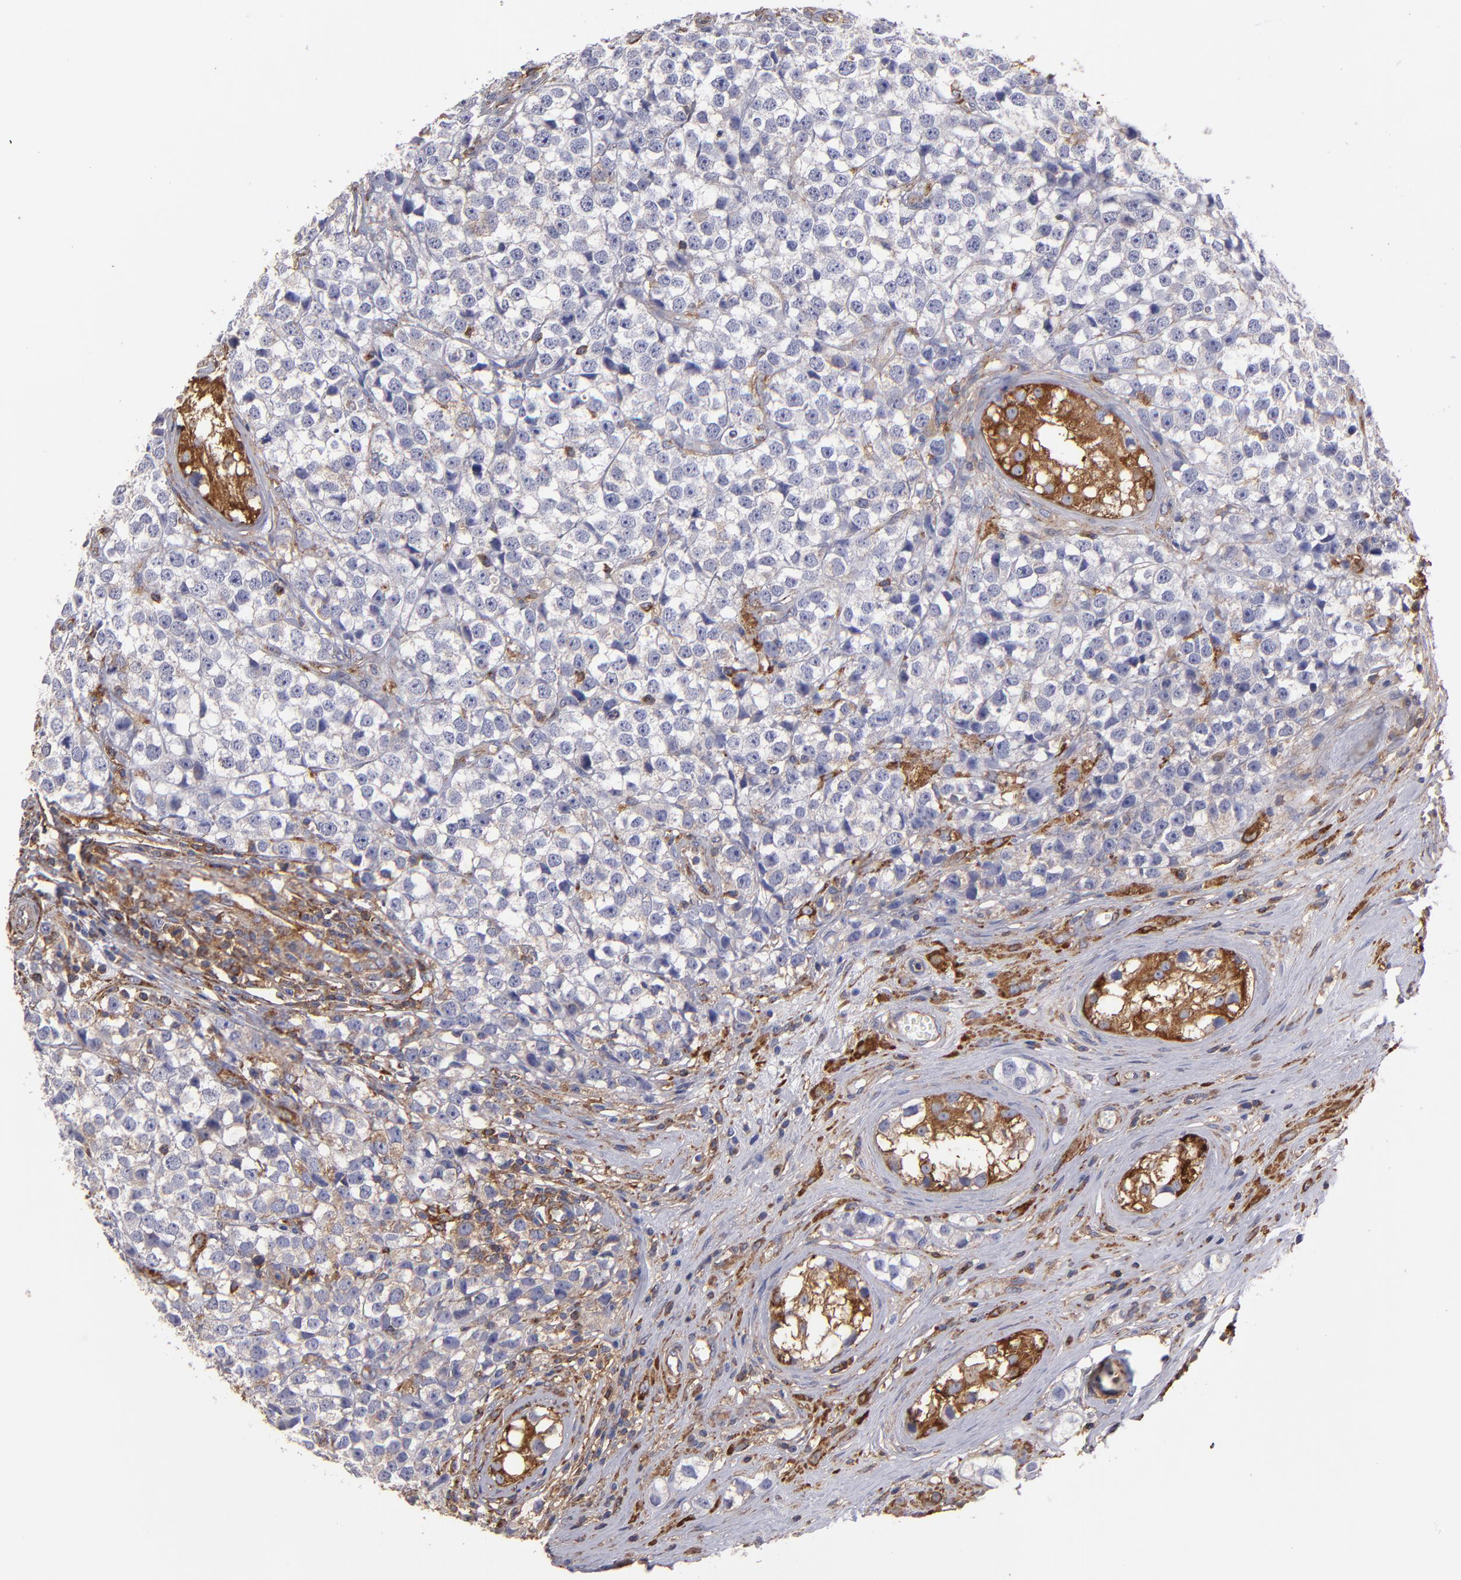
{"staining": {"intensity": "negative", "quantity": "none", "location": "none"}, "tissue": "testis cancer", "cell_type": "Tumor cells", "image_type": "cancer", "snomed": [{"axis": "morphology", "description": "Seminoma, NOS"}, {"axis": "topography", "description": "Testis"}], "caption": "Immunohistochemistry (IHC) image of human seminoma (testis) stained for a protein (brown), which displays no staining in tumor cells. (DAB (3,3'-diaminobenzidine) immunohistochemistry (IHC) with hematoxylin counter stain).", "gene": "MVP", "patient": {"sex": "male", "age": 25}}